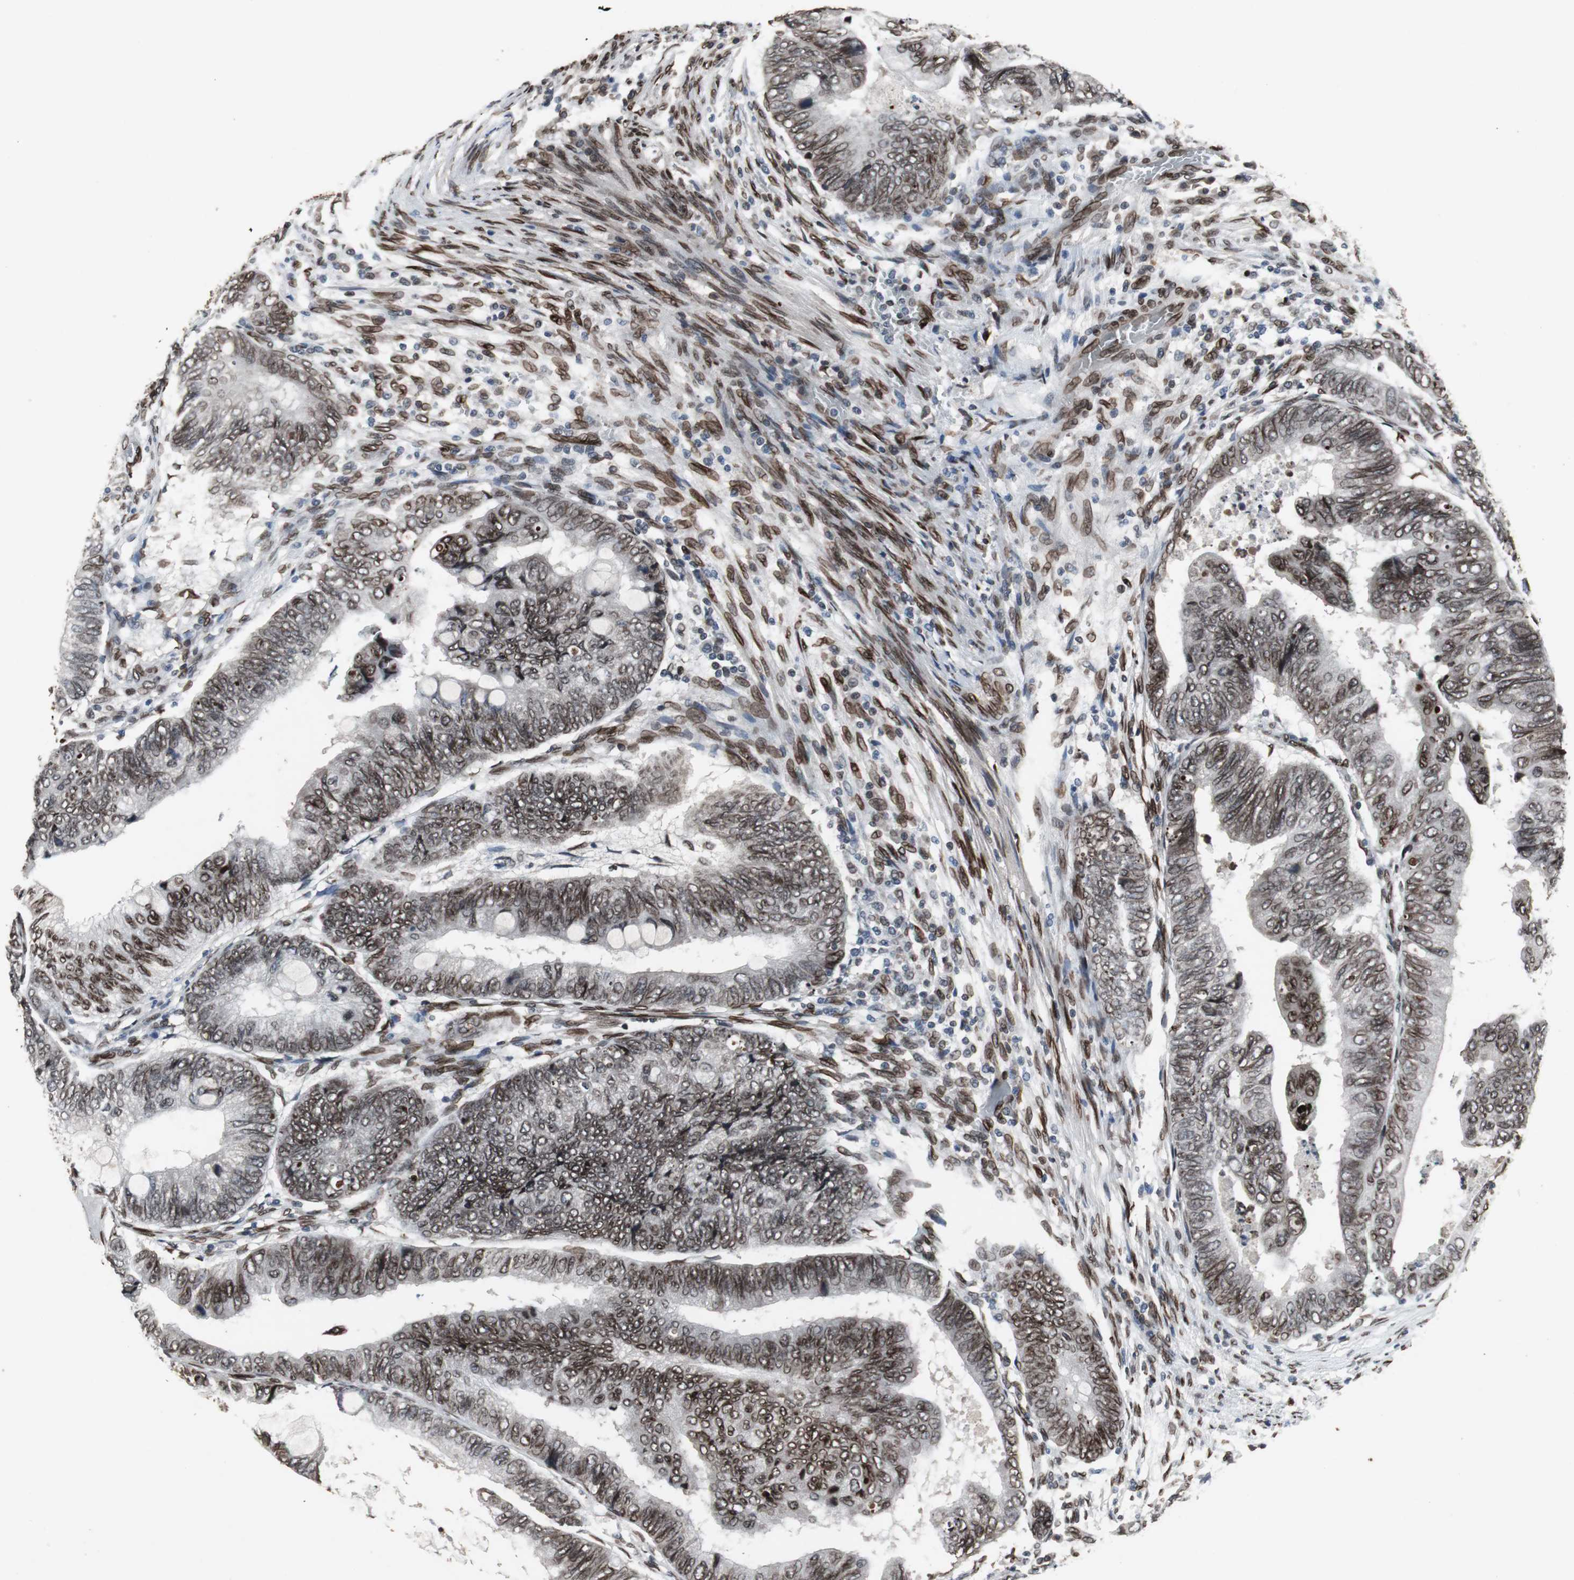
{"staining": {"intensity": "strong", "quantity": ">75%", "location": "cytoplasmic/membranous,nuclear"}, "tissue": "colorectal cancer", "cell_type": "Tumor cells", "image_type": "cancer", "snomed": [{"axis": "morphology", "description": "Normal tissue, NOS"}, {"axis": "morphology", "description": "Adenocarcinoma, NOS"}, {"axis": "topography", "description": "Rectum"}, {"axis": "topography", "description": "Peripheral nerve tissue"}], "caption": "A brown stain shows strong cytoplasmic/membranous and nuclear positivity of a protein in colorectal adenocarcinoma tumor cells.", "gene": "LMNA", "patient": {"sex": "male", "age": 92}}